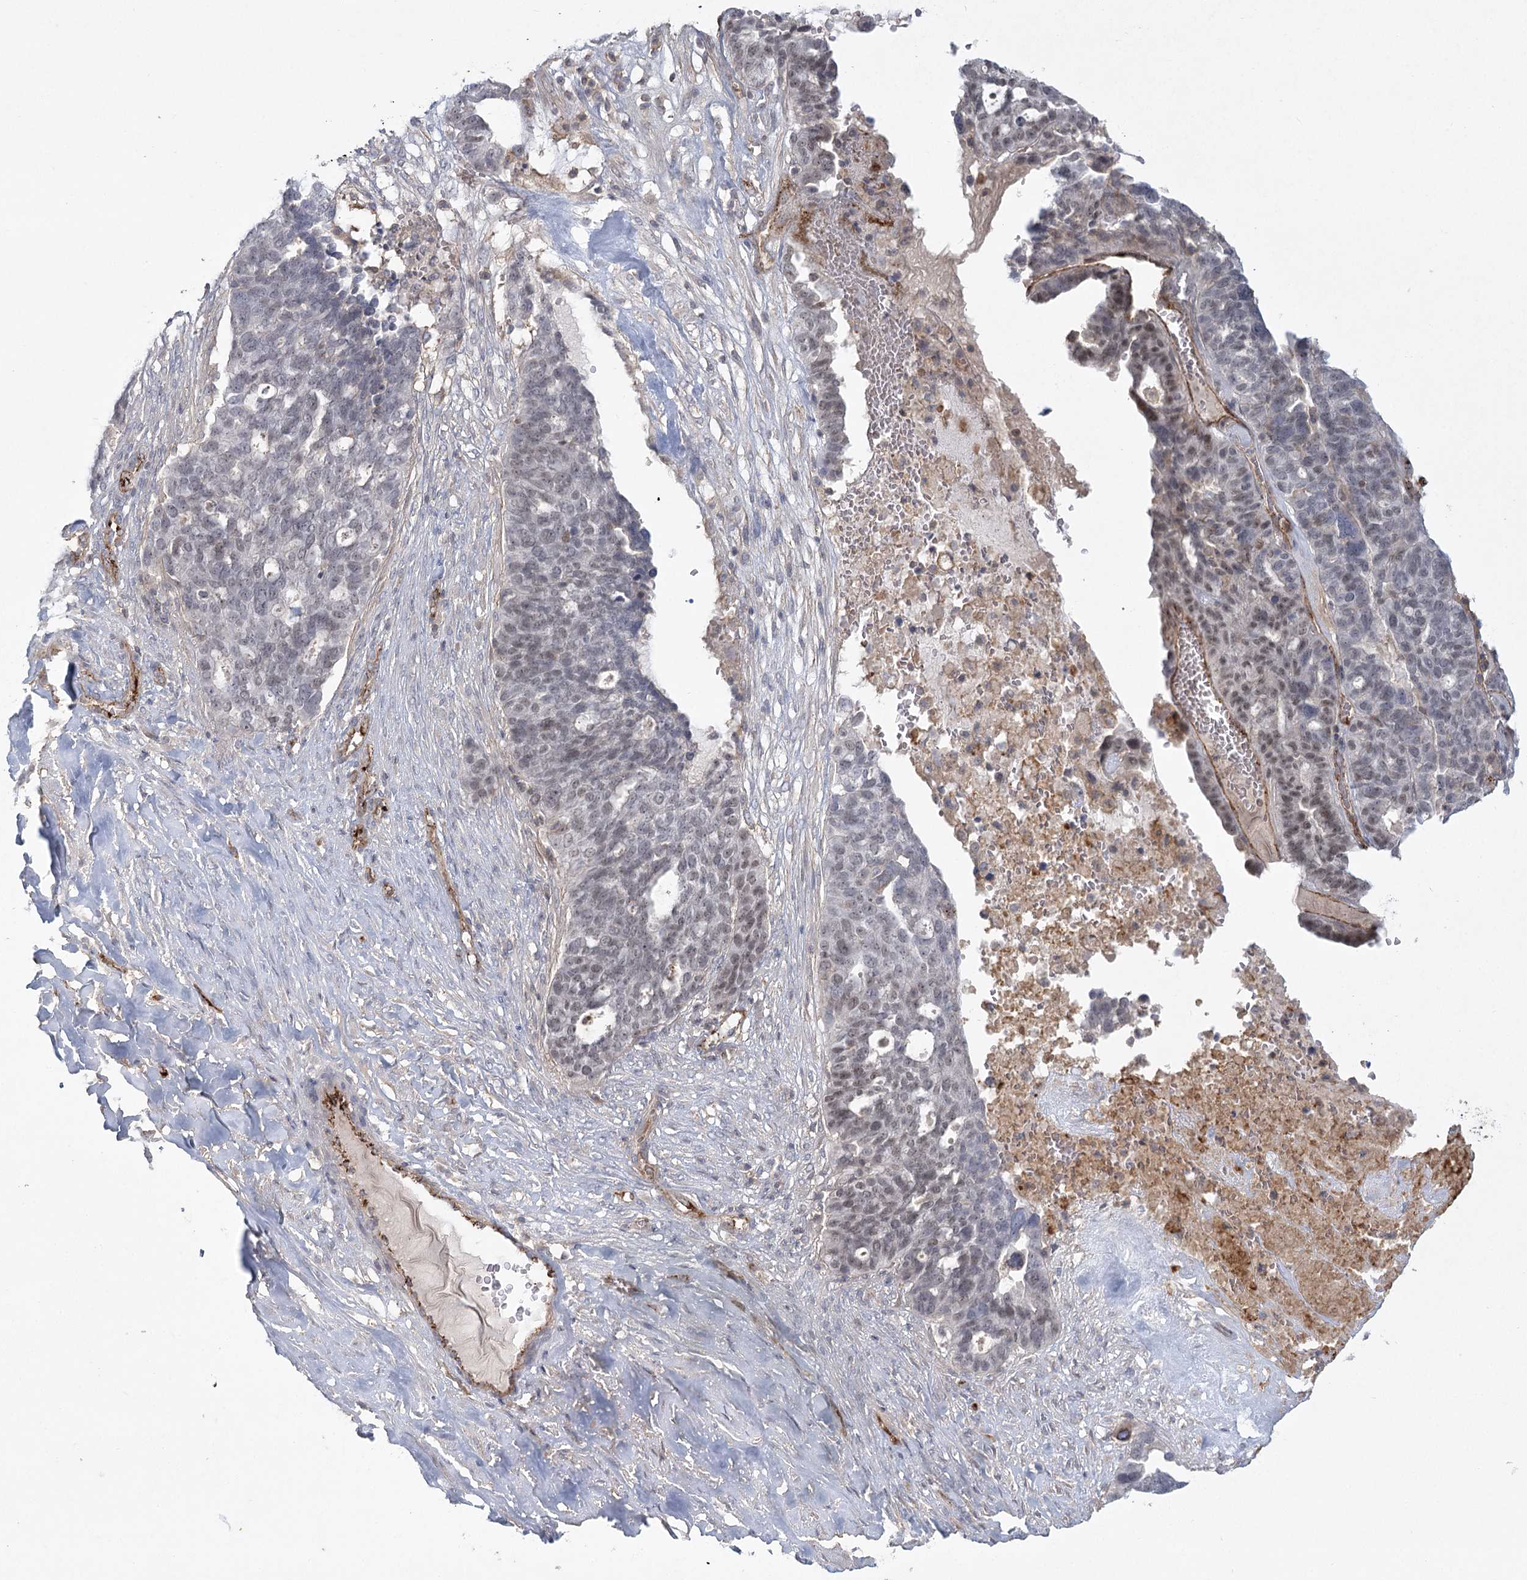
{"staining": {"intensity": "weak", "quantity": "<25%", "location": "nuclear"}, "tissue": "ovarian cancer", "cell_type": "Tumor cells", "image_type": "cancer", "snomed": [{"axis": "morphology", "description": "Cystadenocarcinoma, serous, NOS"}, {"axis": "topography", "description": "Ovary"}], "caption": "Protein analysis of ovarian cancer (serous cystadenocarcinoma) demonstrates no significant staining in tumor cells.", "gene": "KBTBD4", "patient": {"sex": "female", "age": 59}}